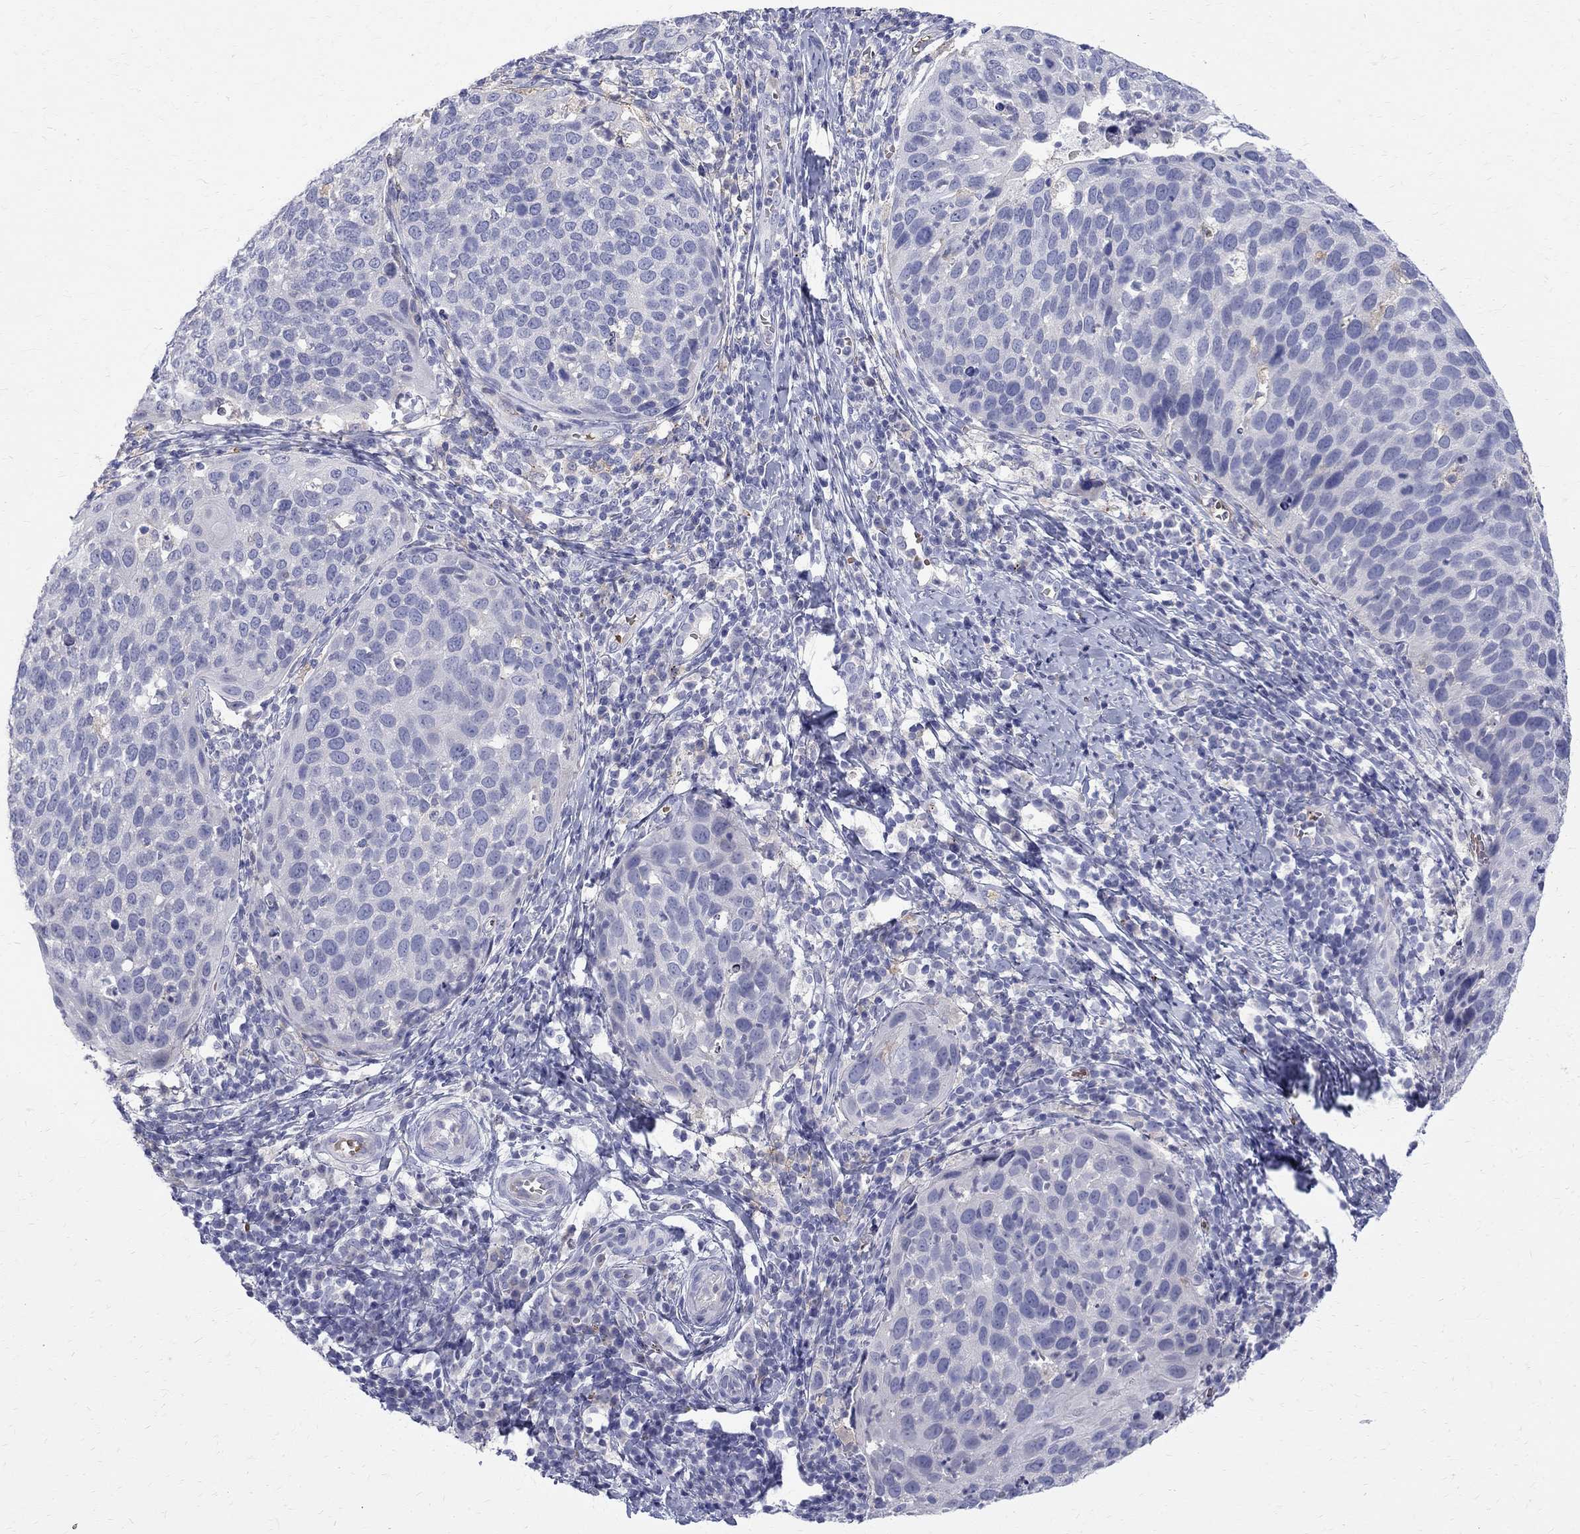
{"staining": {"intensity": "negative", "quantity": "none", "location": "none"}, "tissue": "cervical cancer", "cell_type": "Tumor cells", "image_type": "cancer", "snomed": [{"axis": "morphology", "description": "Squamous cell carcinoma, NOS"}, {"axis": "topography", "description": "Cervix"}], "caption": "High magnification brightfield microscopy of cervical cancer (squamous cell carcinoma) stained with DAB (3,3'-diaminobenzidine) (brown) and counterstained with hematoxylin (blue): tumor cells show no significant expression.", "gene": "AGER", "patient": {"sex": "female", "age": 54}}